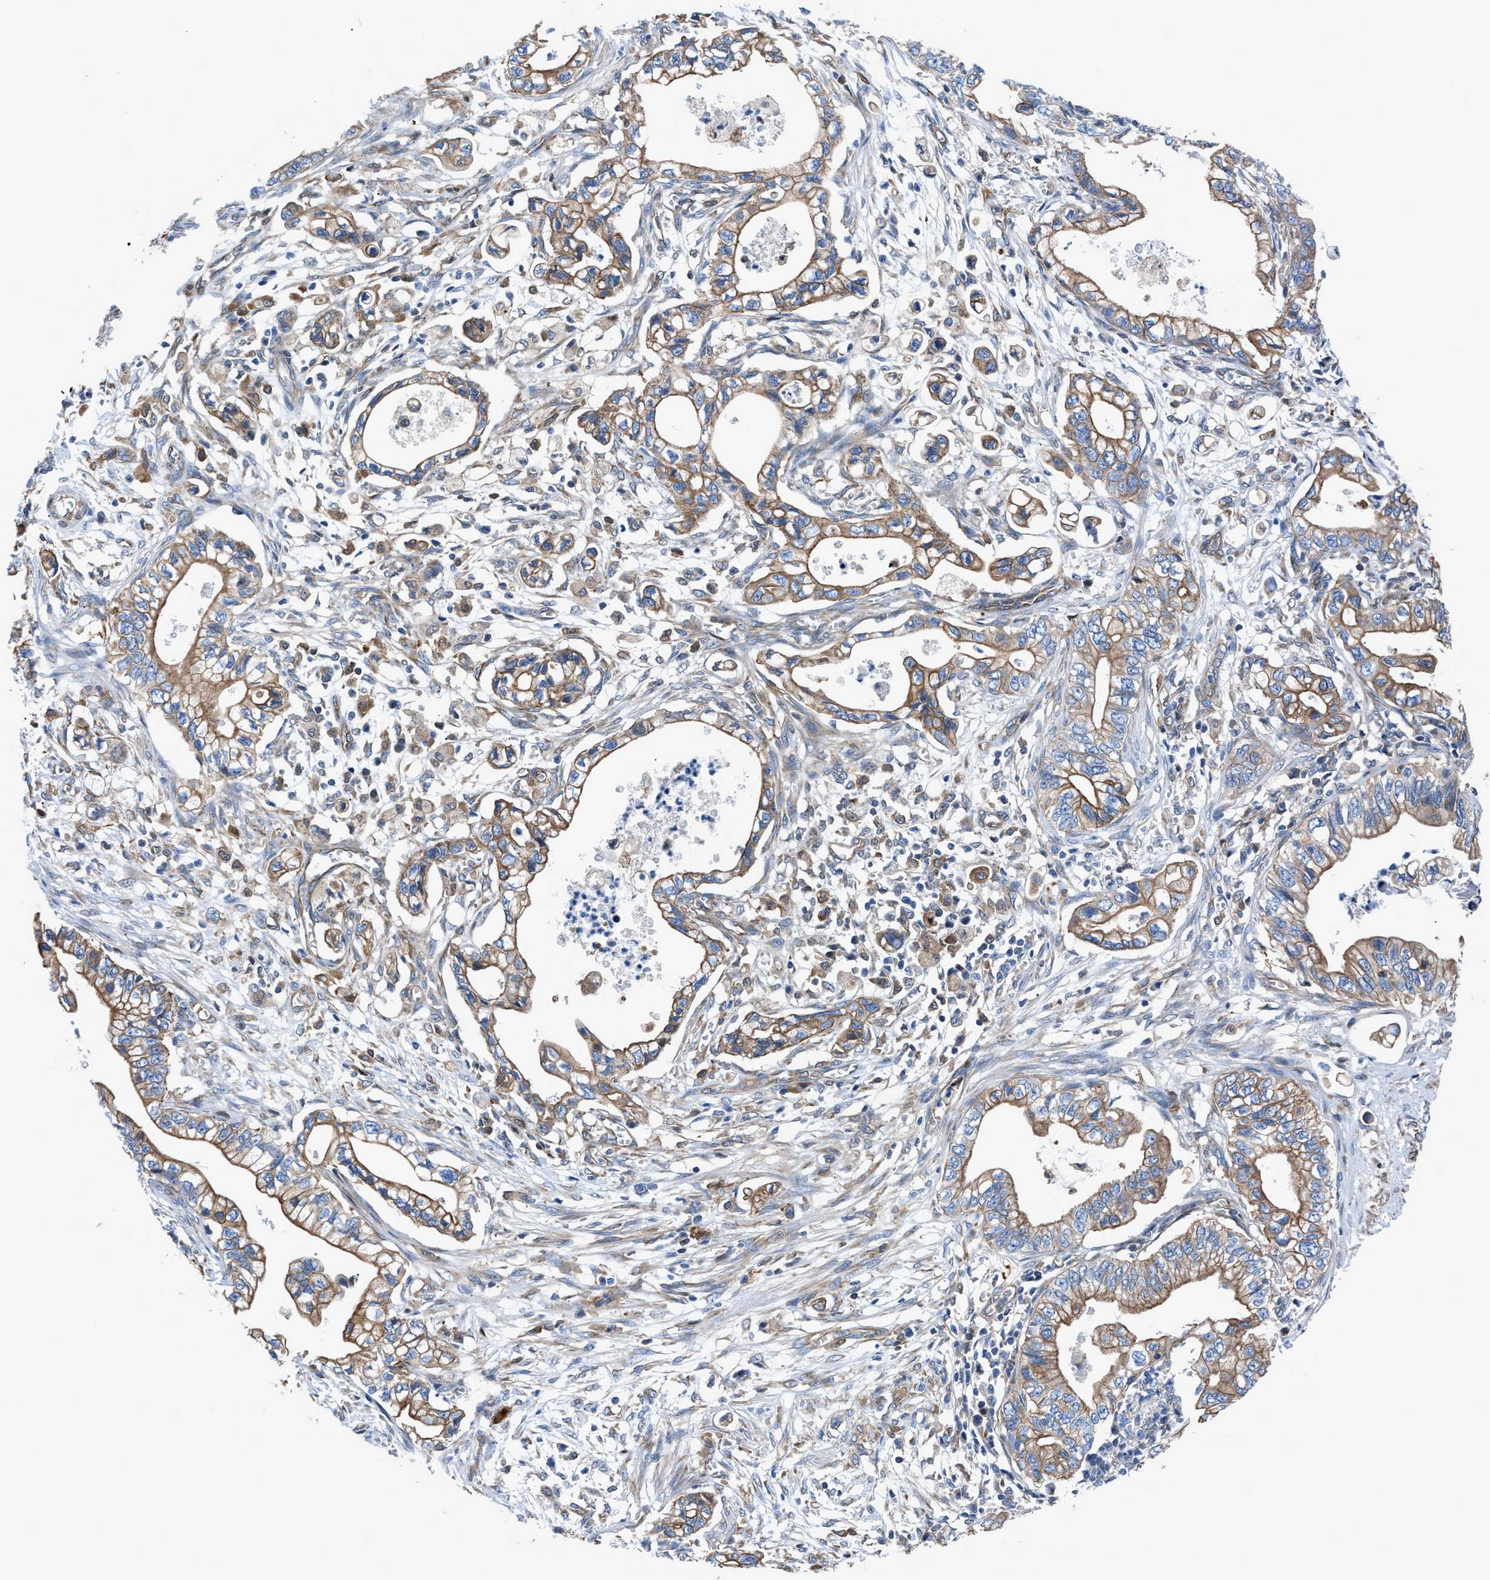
{"staining": {"intensity": "moderate", "quantity": ">75%", "location": "cytoplasmic/membranous"}, "tissue": "pancreatic cancer", "cell_type": "Tumor cells", "image_type": "cancer", "snomed": [{"axis": "morphology", "description": "Adenocarcinoma, NOS"}, {"axis": "topography", "description": "Pancreas"}], "caption": "This is an image of IHC staining of adenocarcinoma (pancreatic), which shows moderate positivity in the cytoplasmic/membranous of tumor cells.", "gene": "DMAC1", "patient": {"sex": "male", "age": 56}}